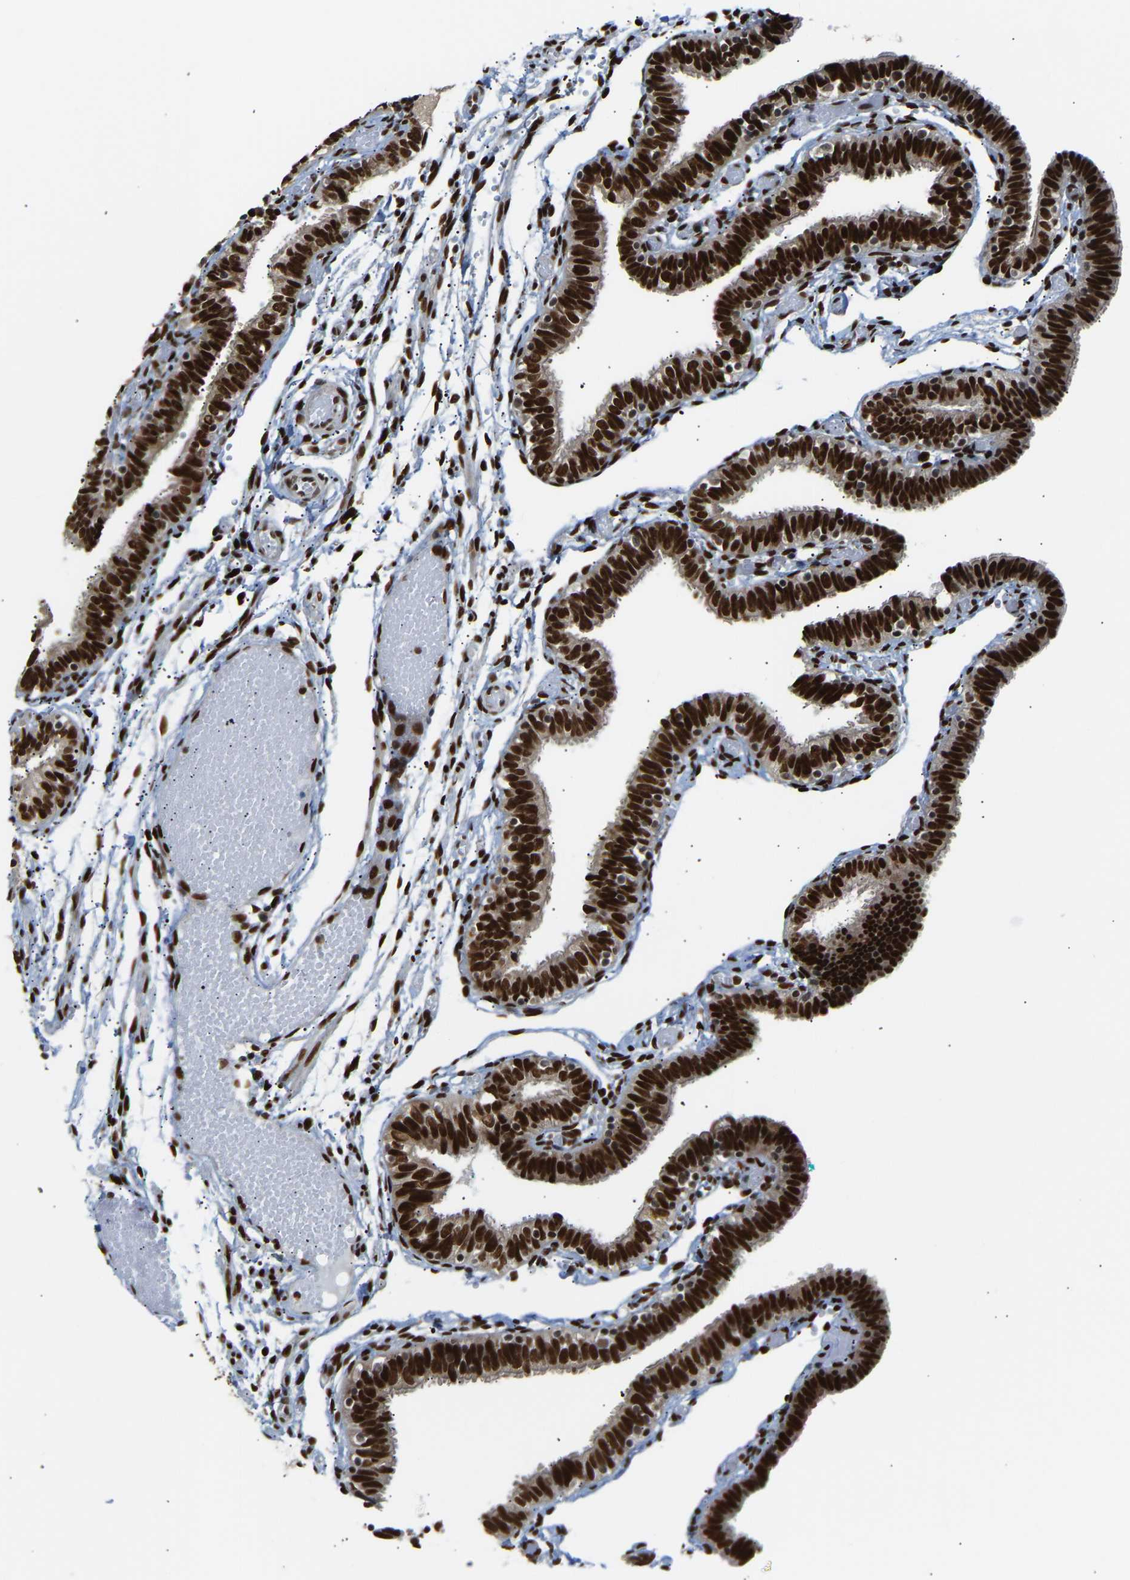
{"staining": {"intensity": "strong", "quantity": ">75%", "location": "nuclear"}, "tissue": "fallopian tube", "cell_type": "Glandular cells", "image_type": "normal", "snomed": [{"axis": "morphology", "description": "Normal tissue, NOS"}, {"axis": "topography", "description": "Fallopian tube"}], "caption": "DAB immunohistochemical staining of benign human fallopian tube shows strong nuclear protein staining in approximately >75% of glandular cells.", "gene": "SSBP2", "patient": {"sex": "female", "age": 46}}